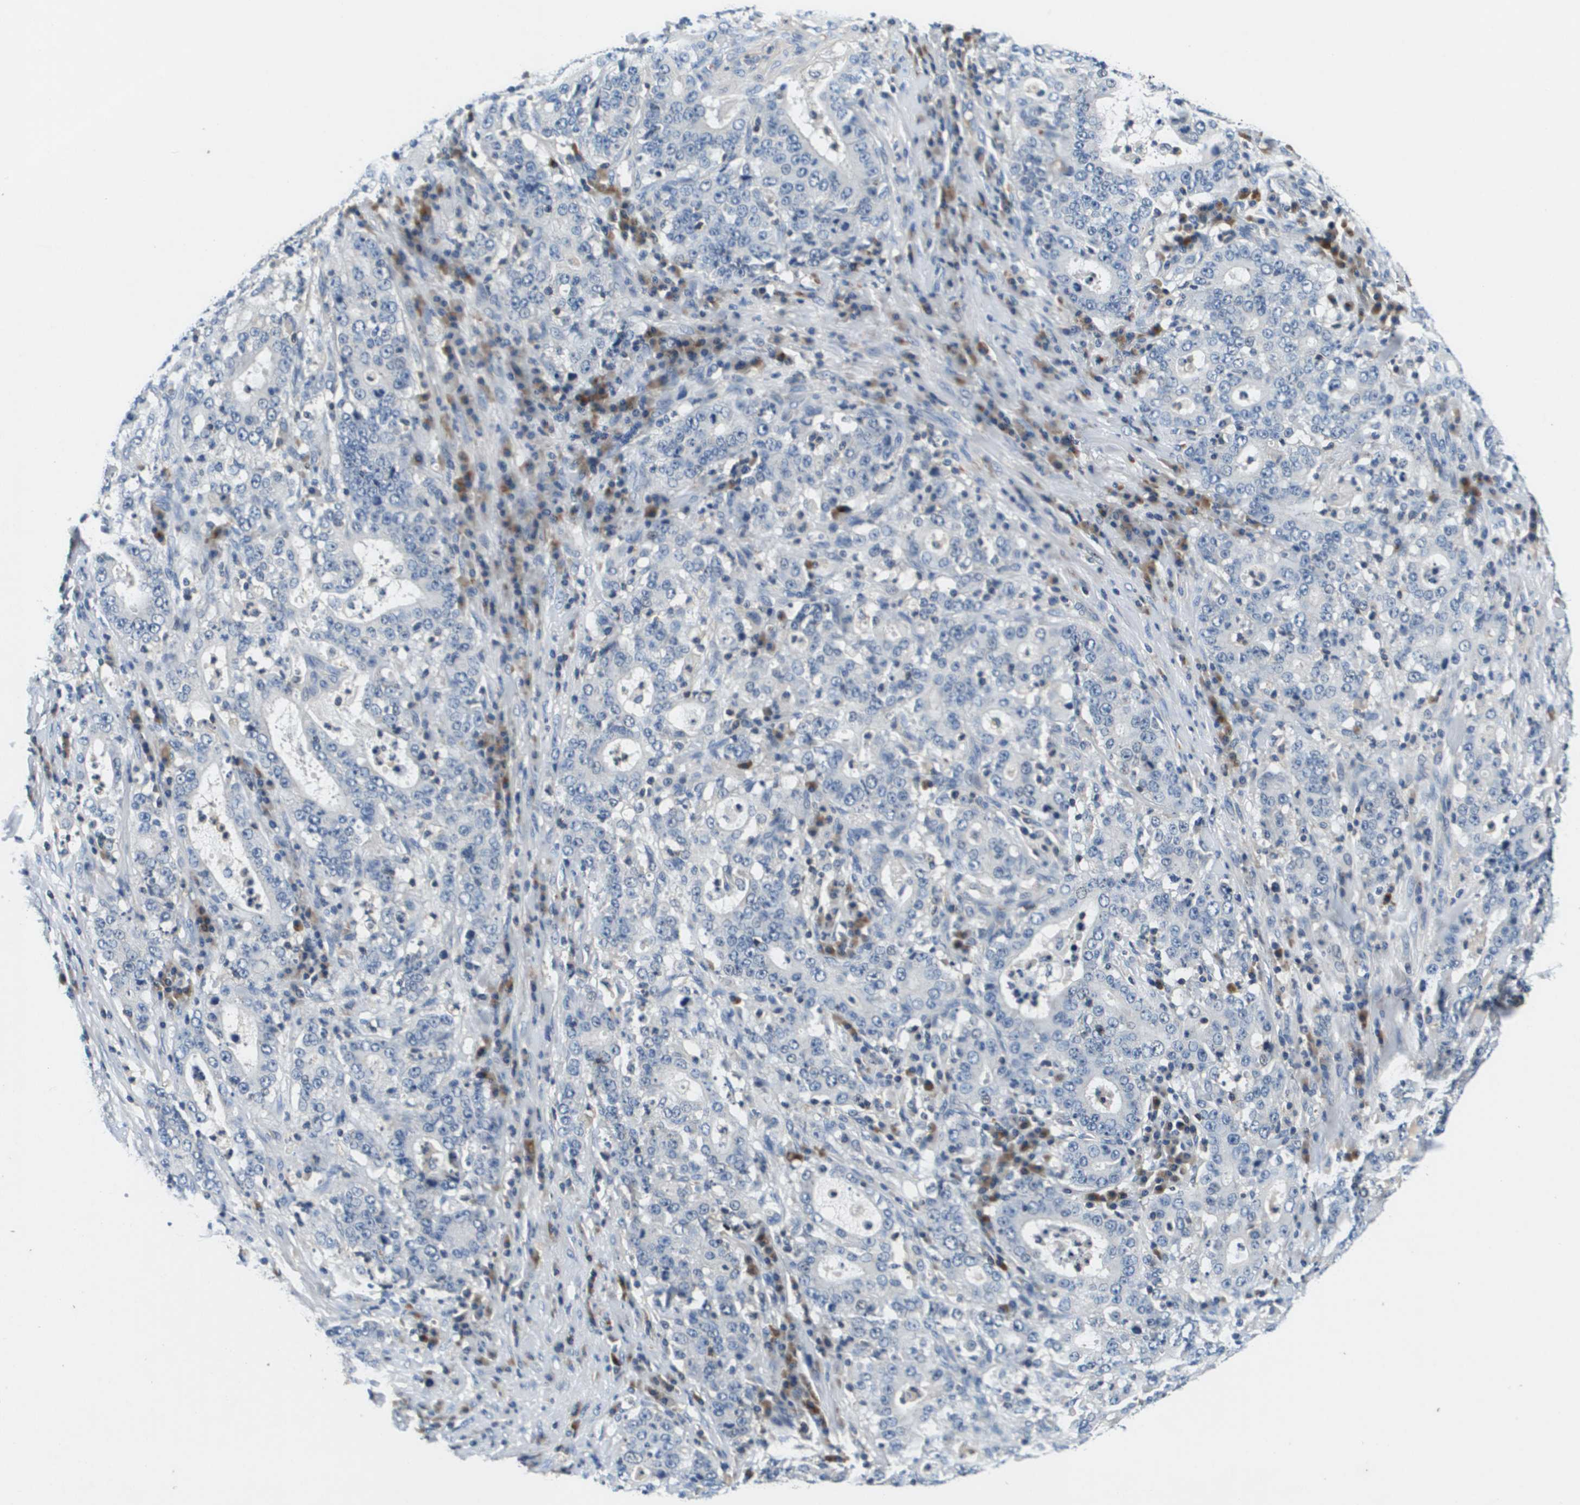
{"staining": {"intensity": "negative", "quantity": "none", "location": "none"}, "tissue": "stomach cancer", "cell_type": "Tumor cells", "image_type": "cancer", "snomed": [{"axis": "morphology", "description": "Normal tissue, NOS"}, {"axis": "morphology", "description": "Adenocarcinoma, NOS"}, {"axis": "topography", "description": "Stomach, upper"}, {"axis": "topography", "description": "Stomach"}], "caption": "Tumor cells show no significant protein expression in stomach cancer (adenocarcinoma). The staining was performed using DAB (3,3'-diaminobenzidine) to visualize the protein expression in brown, while the nuclei were stained in blue with hematoxylin (Magnification: 20x).", "gene": "KCNQ5", "patient": {"sex": "male", "age": 59}}